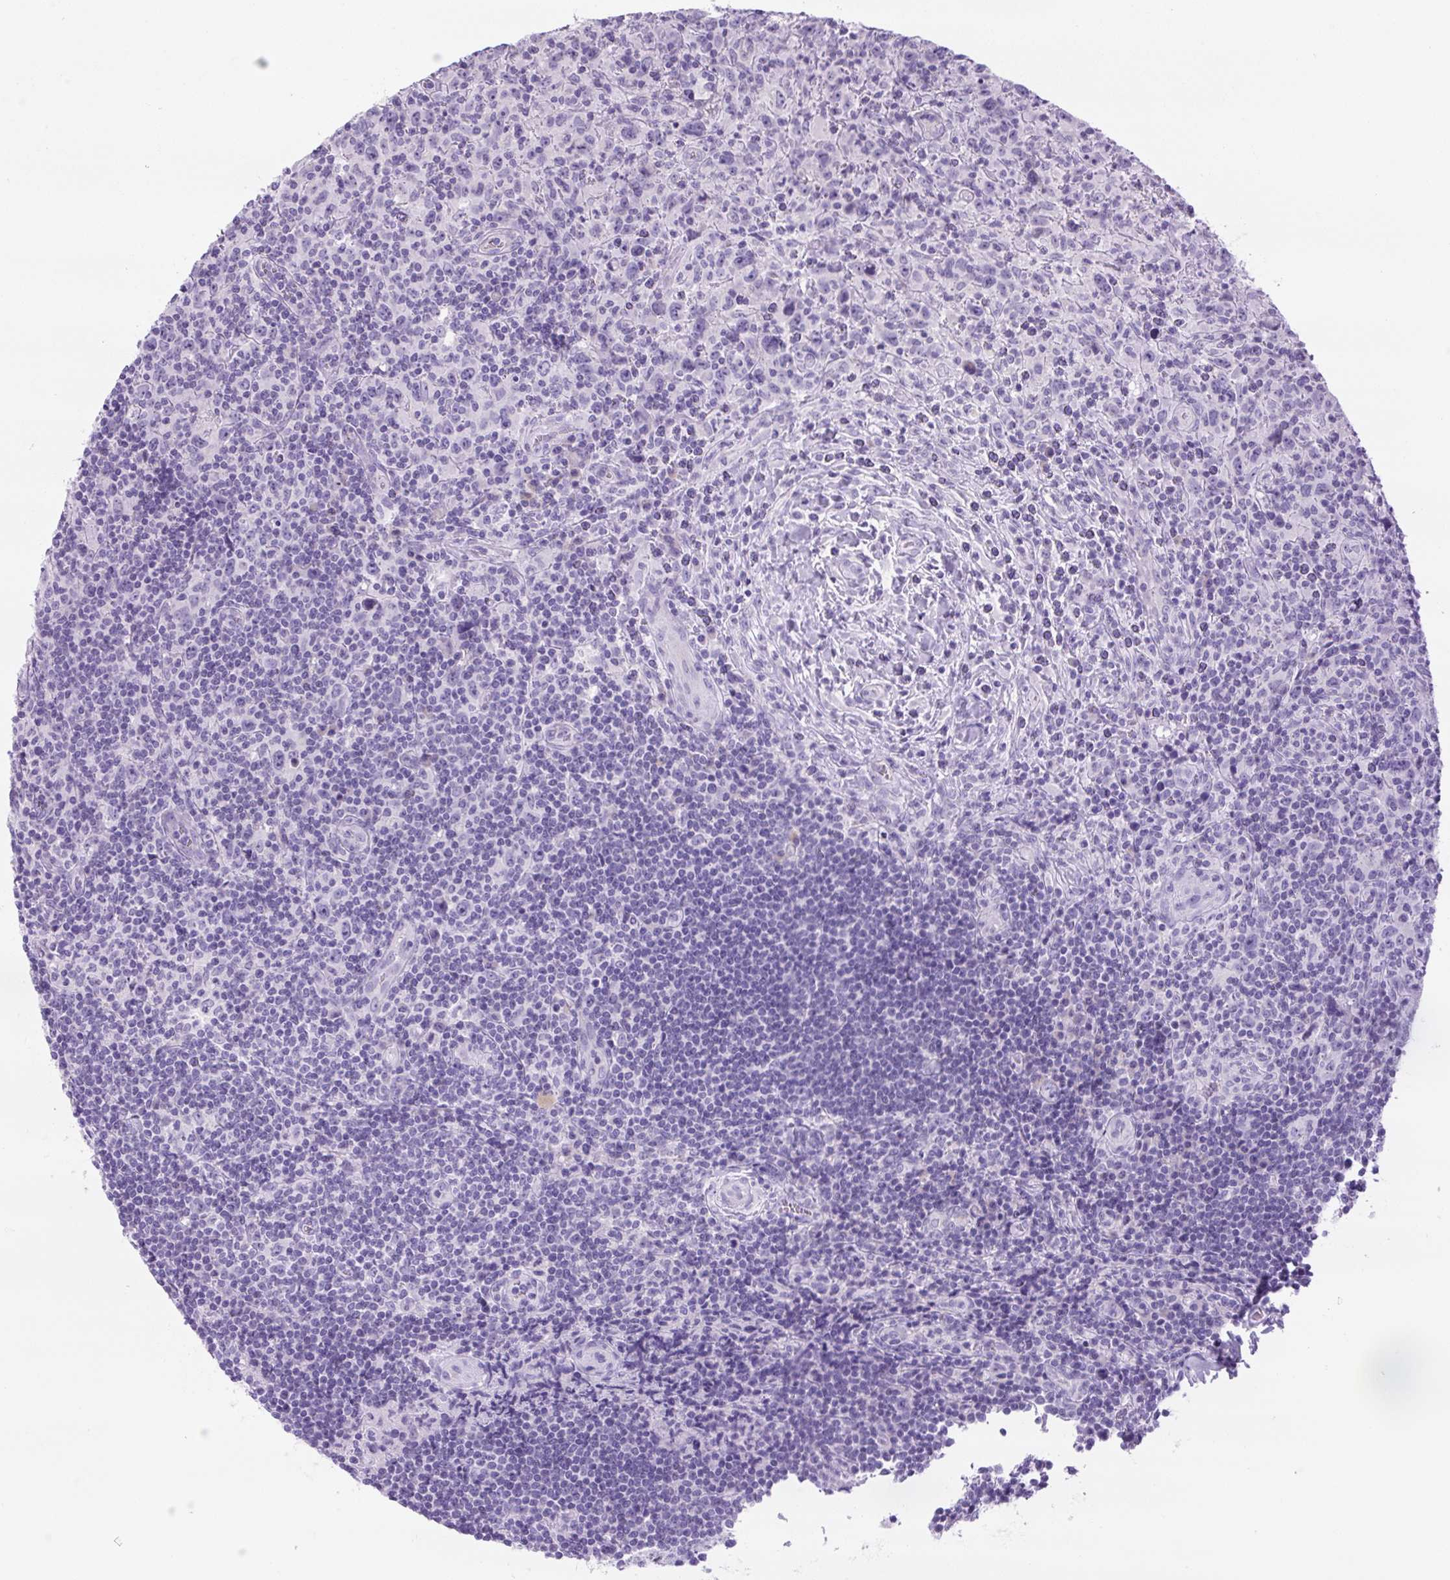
{"staining": {"intensity": "negative", "quantity": "none", "location": "none"}, "tissue": "lymphoma", "cell_type": "Tumor cells", "image_type": "cancer", "snomed": [{"axis": "morphology", "description": "Hodgkin's disease, NOS"}, {"axis": "topography", "description": "Lymph node"}], "caption": "A high-resolution micrograph shows immunohistochemistry staining of lymphoma, which reveals no significant staining in tumor cells.", "gene": "RSPO4", "patient": {"sex": "female", "age": 18}}